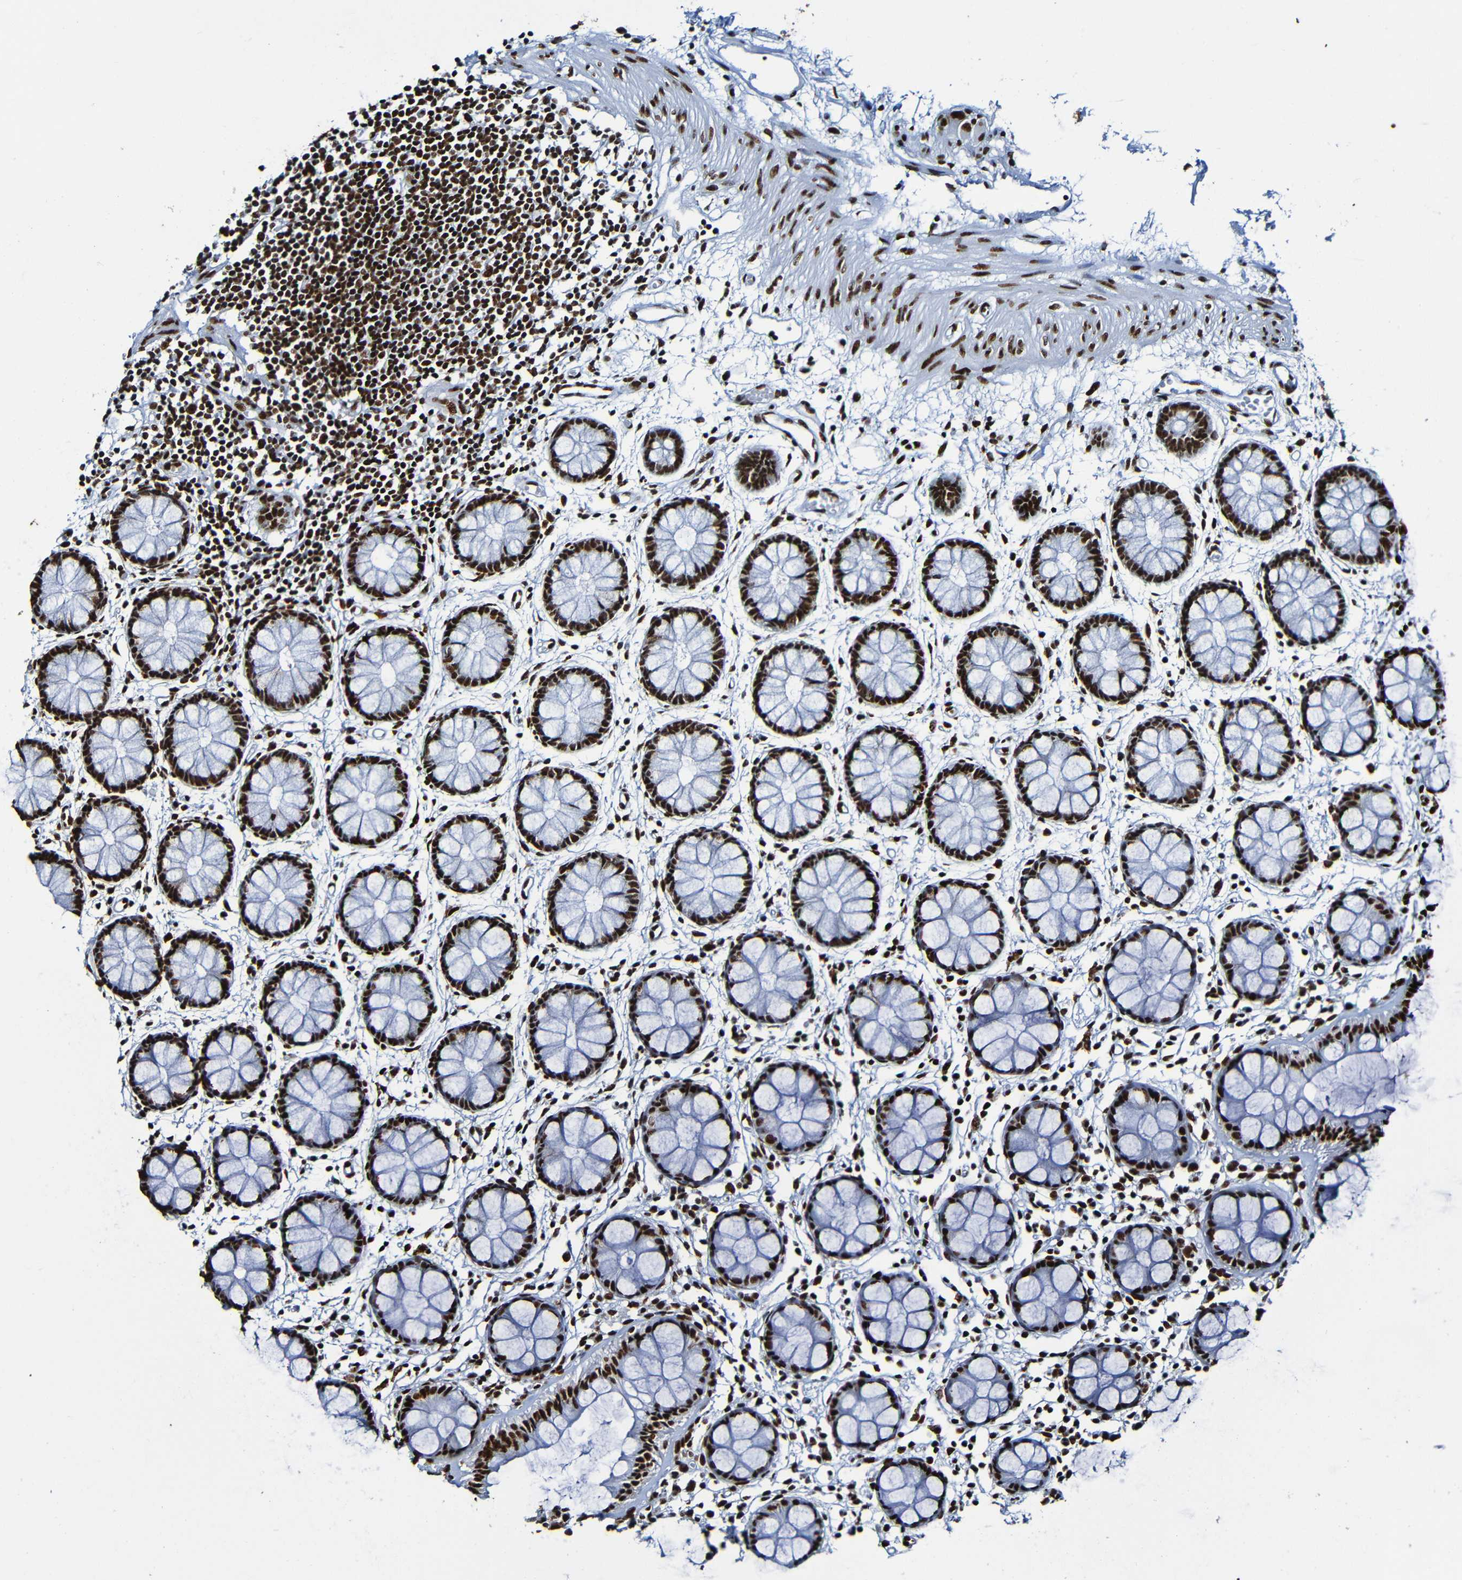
{"staining": {"intensity": "strong", "quantity": ">75%", "location": "nuclear"}, "tissue": "rectum", "cell_type": "Glandular cells", "image_type": "normal", "snomed": [{"axis": "morphology", "description": "Normal tissue, NOS"}, {"axis": "topography", "description": "Rectum"}], "caption": "Rectum was stained to show a protein in brown. There is high levels of strong nuclear positivity in about >75% of glandular cells. Immunohistochemistry stains the protein of interest in brown and the nuclei are stained blue.", "gene": "SRSF3", "patient": {"sex": "female", "age": 66}}